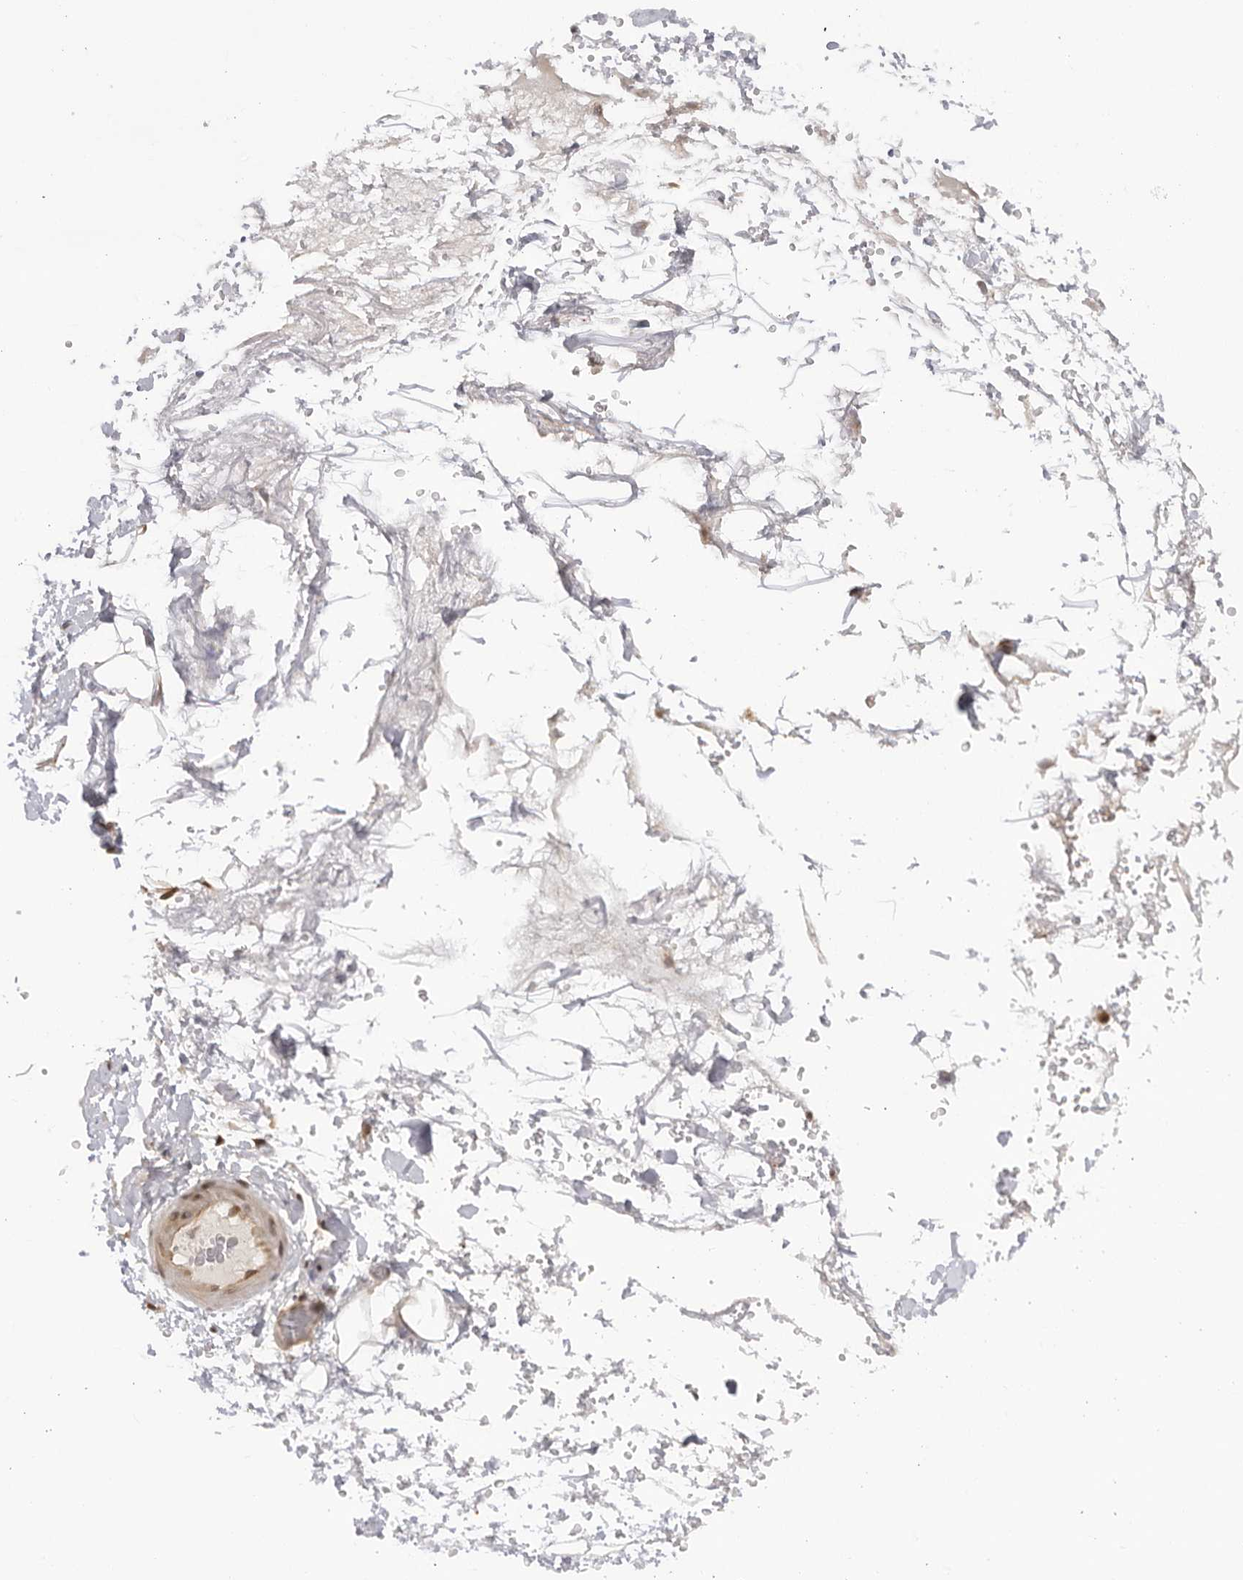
{"staining": {"intensity": "weak", "quantity": "25%-75%", "location": "cytoplasmic/membranous,nuclear"}, "tissue": "adipose tissue", "cell_type": "Adipocytes", "image_type": "normal", "snomed": [{"axis": "morphology", "description": "Normal tissue, NOS"}, {"axis": "morphology", "description": "Adenocarcinoma, NOS"}, {"axis": "topography", "description": "Esophagus"}], "caption": "Benign adipose tissue displays weak cytoplasmic/membranous,nuclear positivity in about 25%-75% of adipocytes The staining is performed using DAB (3,3'-diaminobenzidine) brown chromogen to label protein expression. The nuclei are counter-stained blue using hematoxylin..", "gene": "RASGEF1C", "patient": {"sex": "male", "age": 62}}